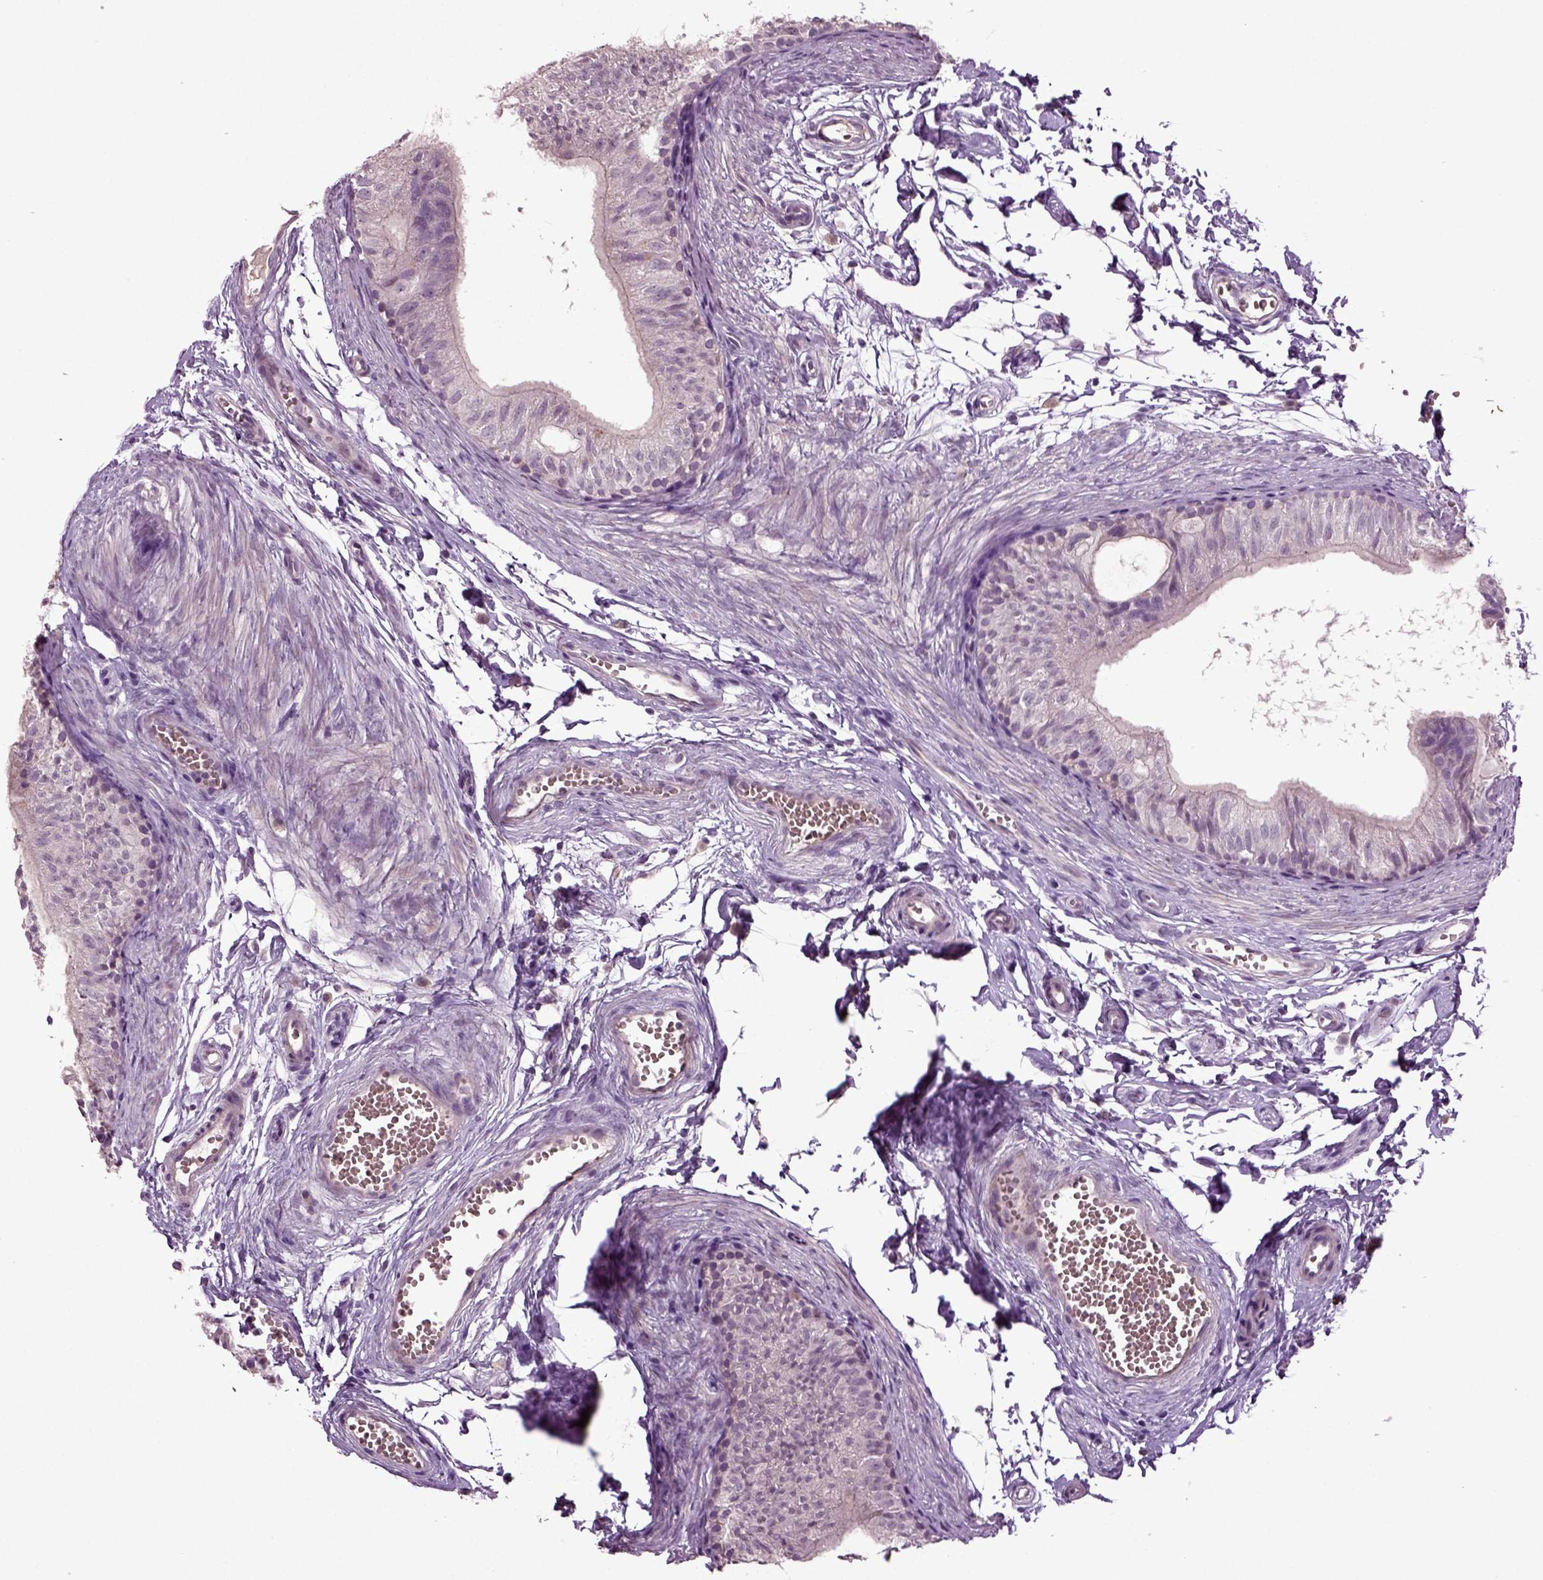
{"staining": {"intensity": "negative", "quantity": "none", "location": "none"}, "tissue": "epididymis", "cell_type": "Glandular cells", "image_type": "normal", "snomed": [{"axis": "morphology", "description": "Normal tissue, NOS"}, {"axis": "topography", "description": "Epididymis"}], "caption": "DAB immunohistochemical staining of benign human epididymis displays no significant positivity in glandular cells. The staining was performed using DAB (3,3'-diaminobenzidine) to visualize the protein expression in brown, while the nuclei were stained in blue with hematoxylin (Magnification: 20x).", "gene": "SLC17A6", "patient": {"sex": "male", "age": 22}}